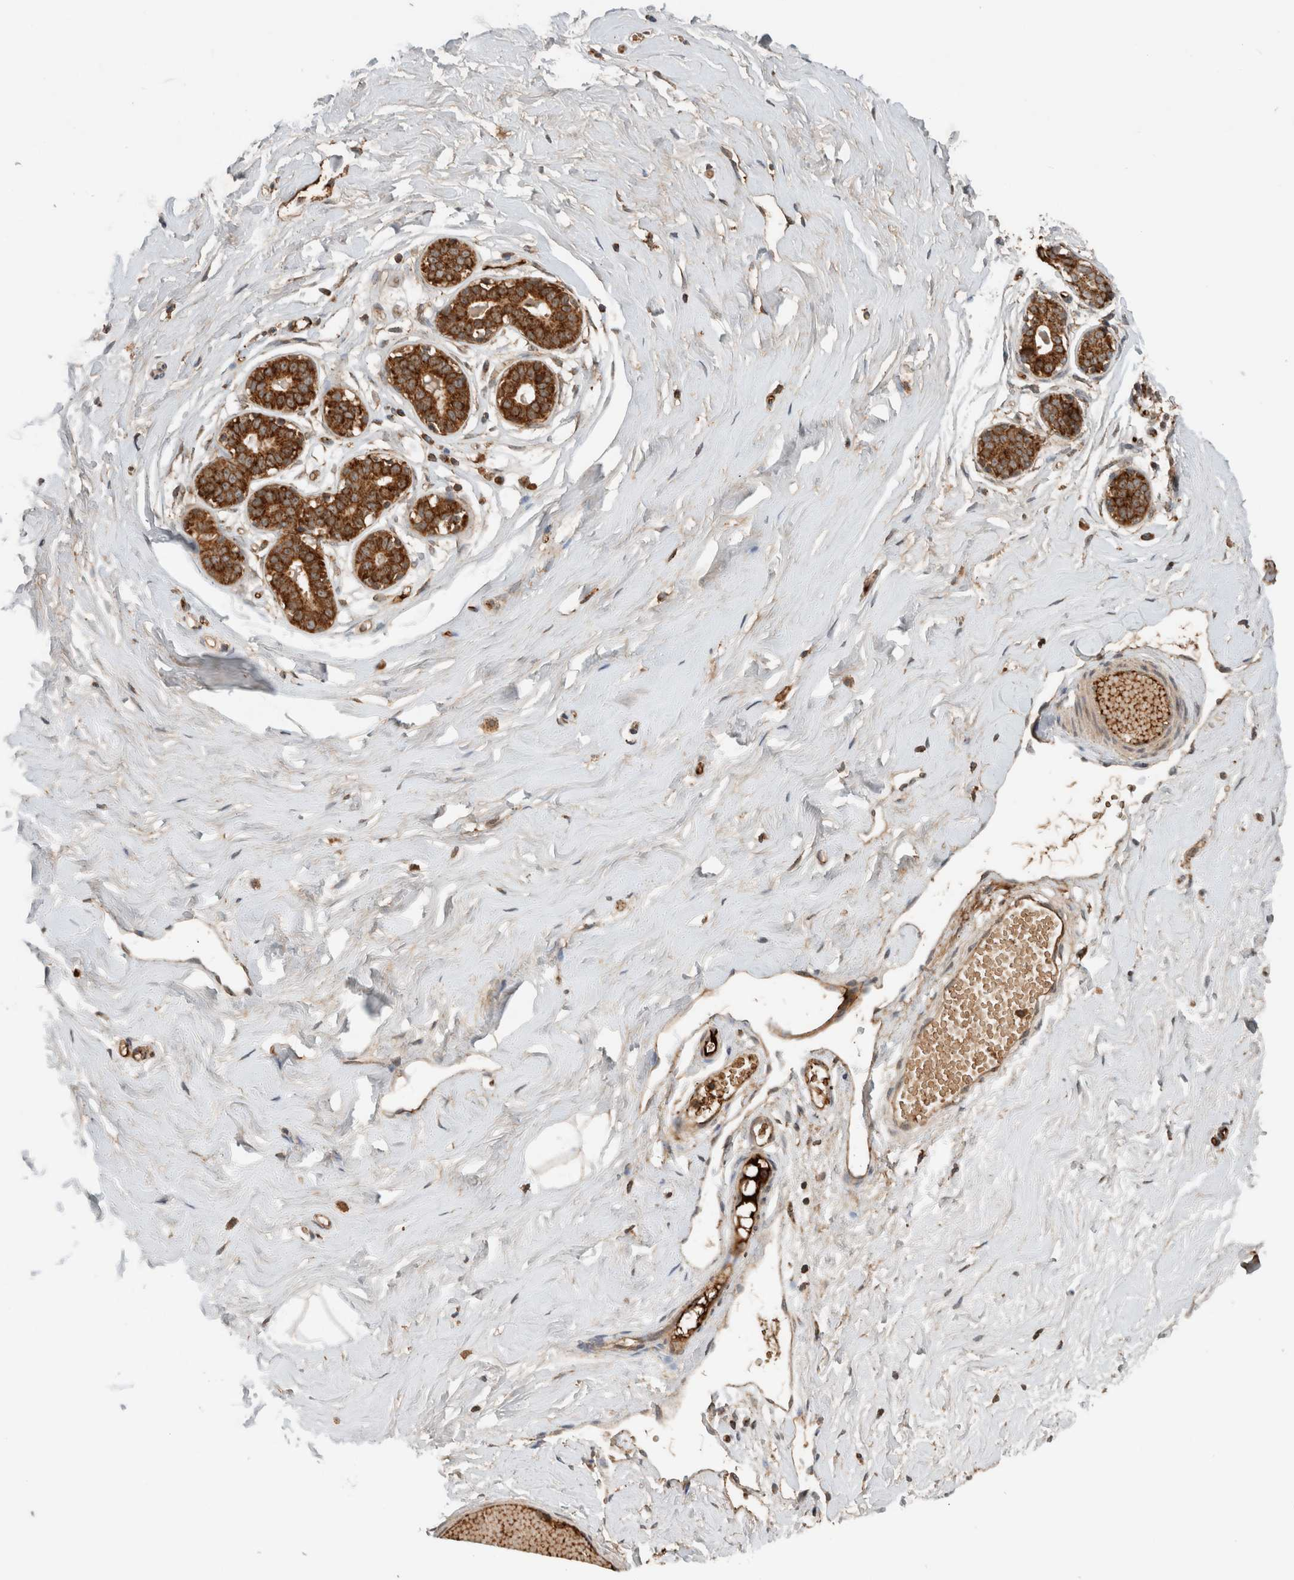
{"staining": {"intensity": "moderate", "quantity": ">75%", "location": "cytoplasmic/membranous"}, "tissue": "breast", "cell_type": "Adipocytes", "image_type": "normal", "snomed": [{"axis": "morphology", "description": "Normal tissue, NOS"}, {"axis": "topography", "description": "Breast"}], "caption": "A brown stain labels moderate cytoplasmic/membranous positivity of a protein in adipocytes of unremarkable breast.", "gene": "EIF2B3", "patient": {"sex": "female", "age": 23}}